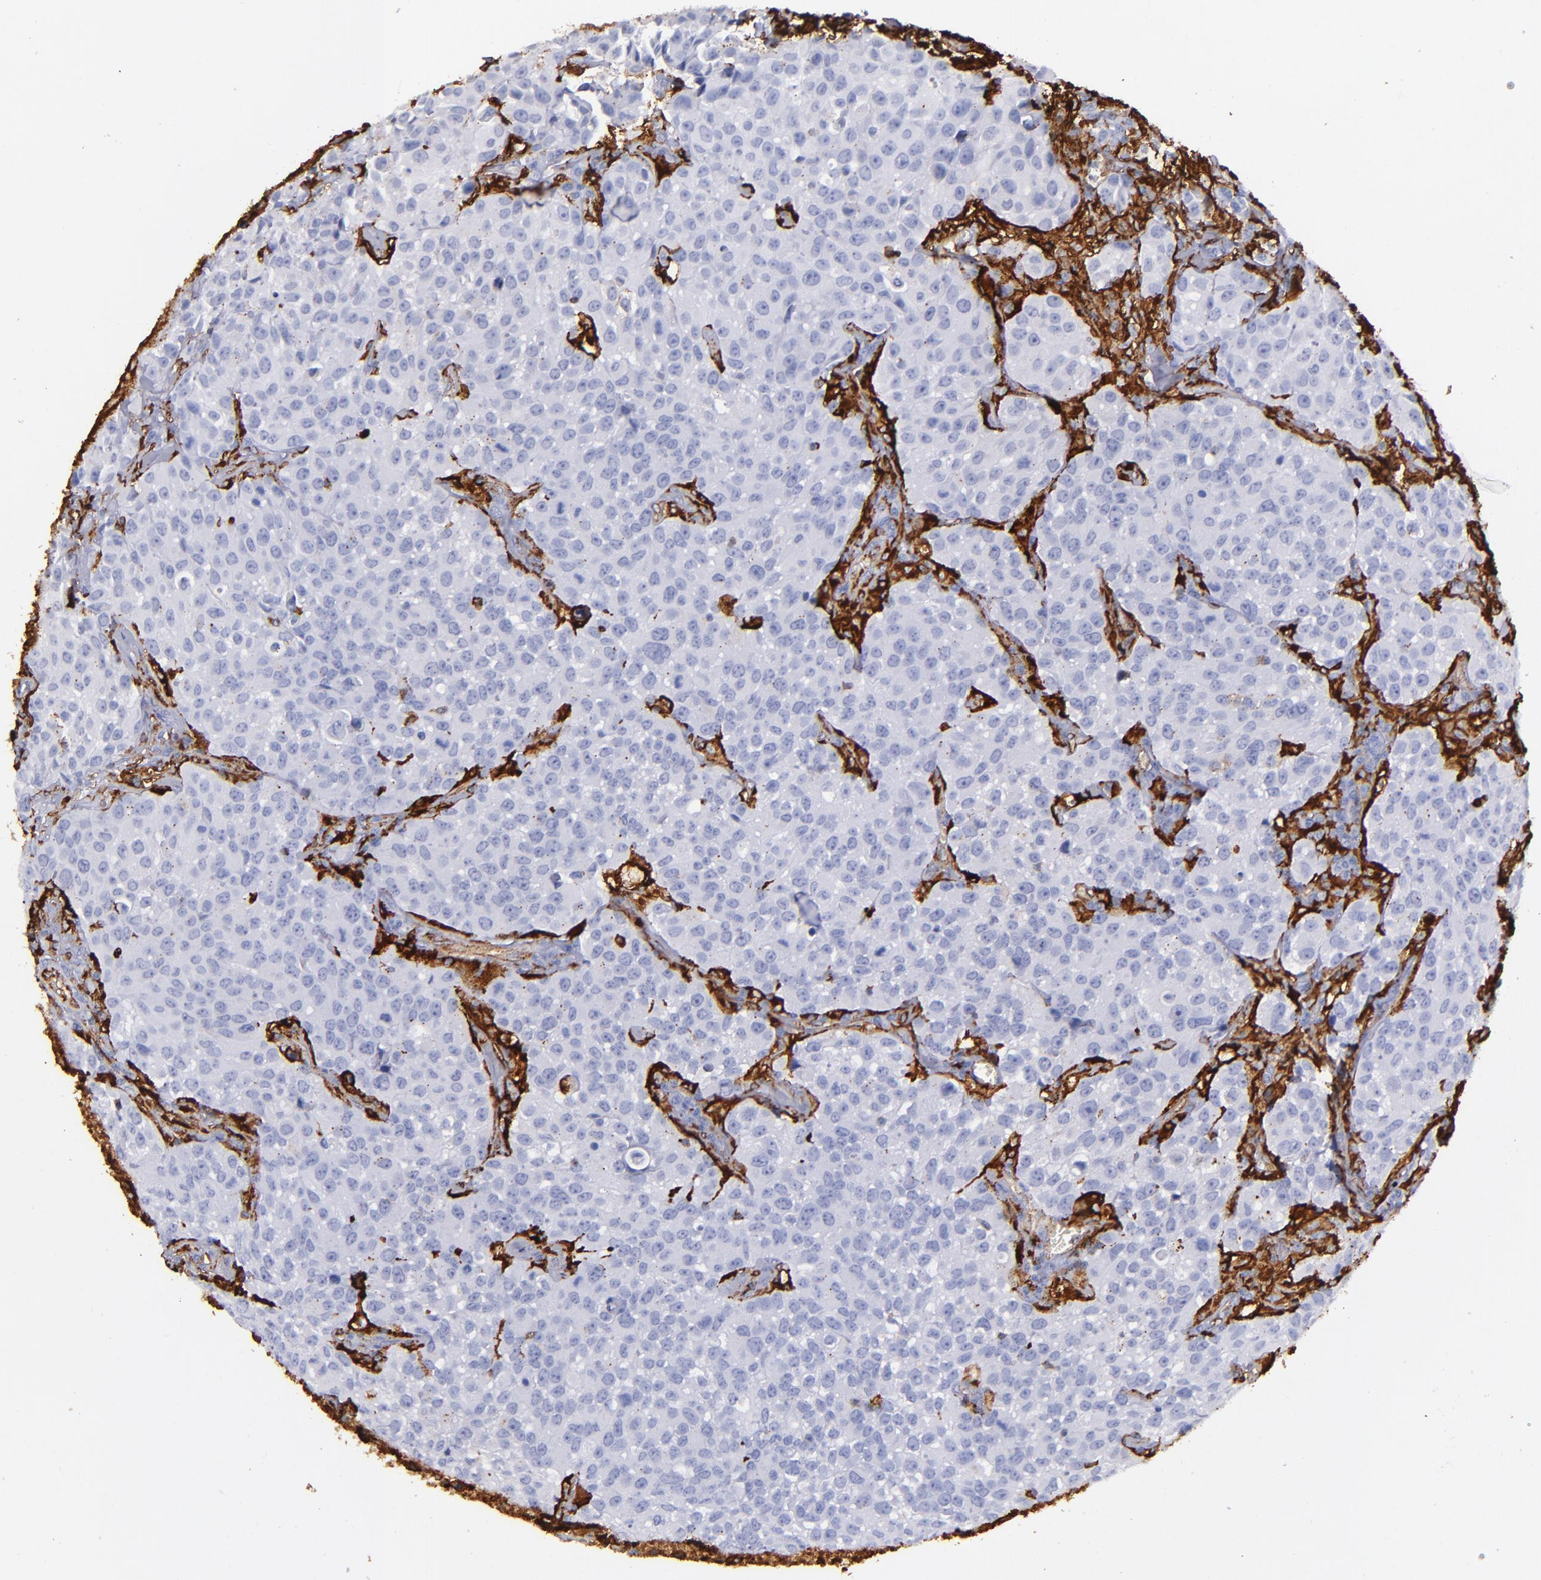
{"staining": {"intensity": "weak", "quantity": "<25%", "location": "cytoplasmic/membranous"}, "tissue": "urothelial cancer", "cell_type": "Tumor cells", "image_type": "cancer", "snomed": [{"axis": "morphology", "description": "Urothelial carcinoma, High grade"}, {"axis": "topography", "description": "Urinary bladder"}], "caption": "Immunohistochemistry photomicrograph of neoplastic tissue: human urothelial cancer stained with DAB reveals no significant protein expression in tumor cells.", "gene": "HLA-DRA", "patient": {"sex": "female", "age": 75}}